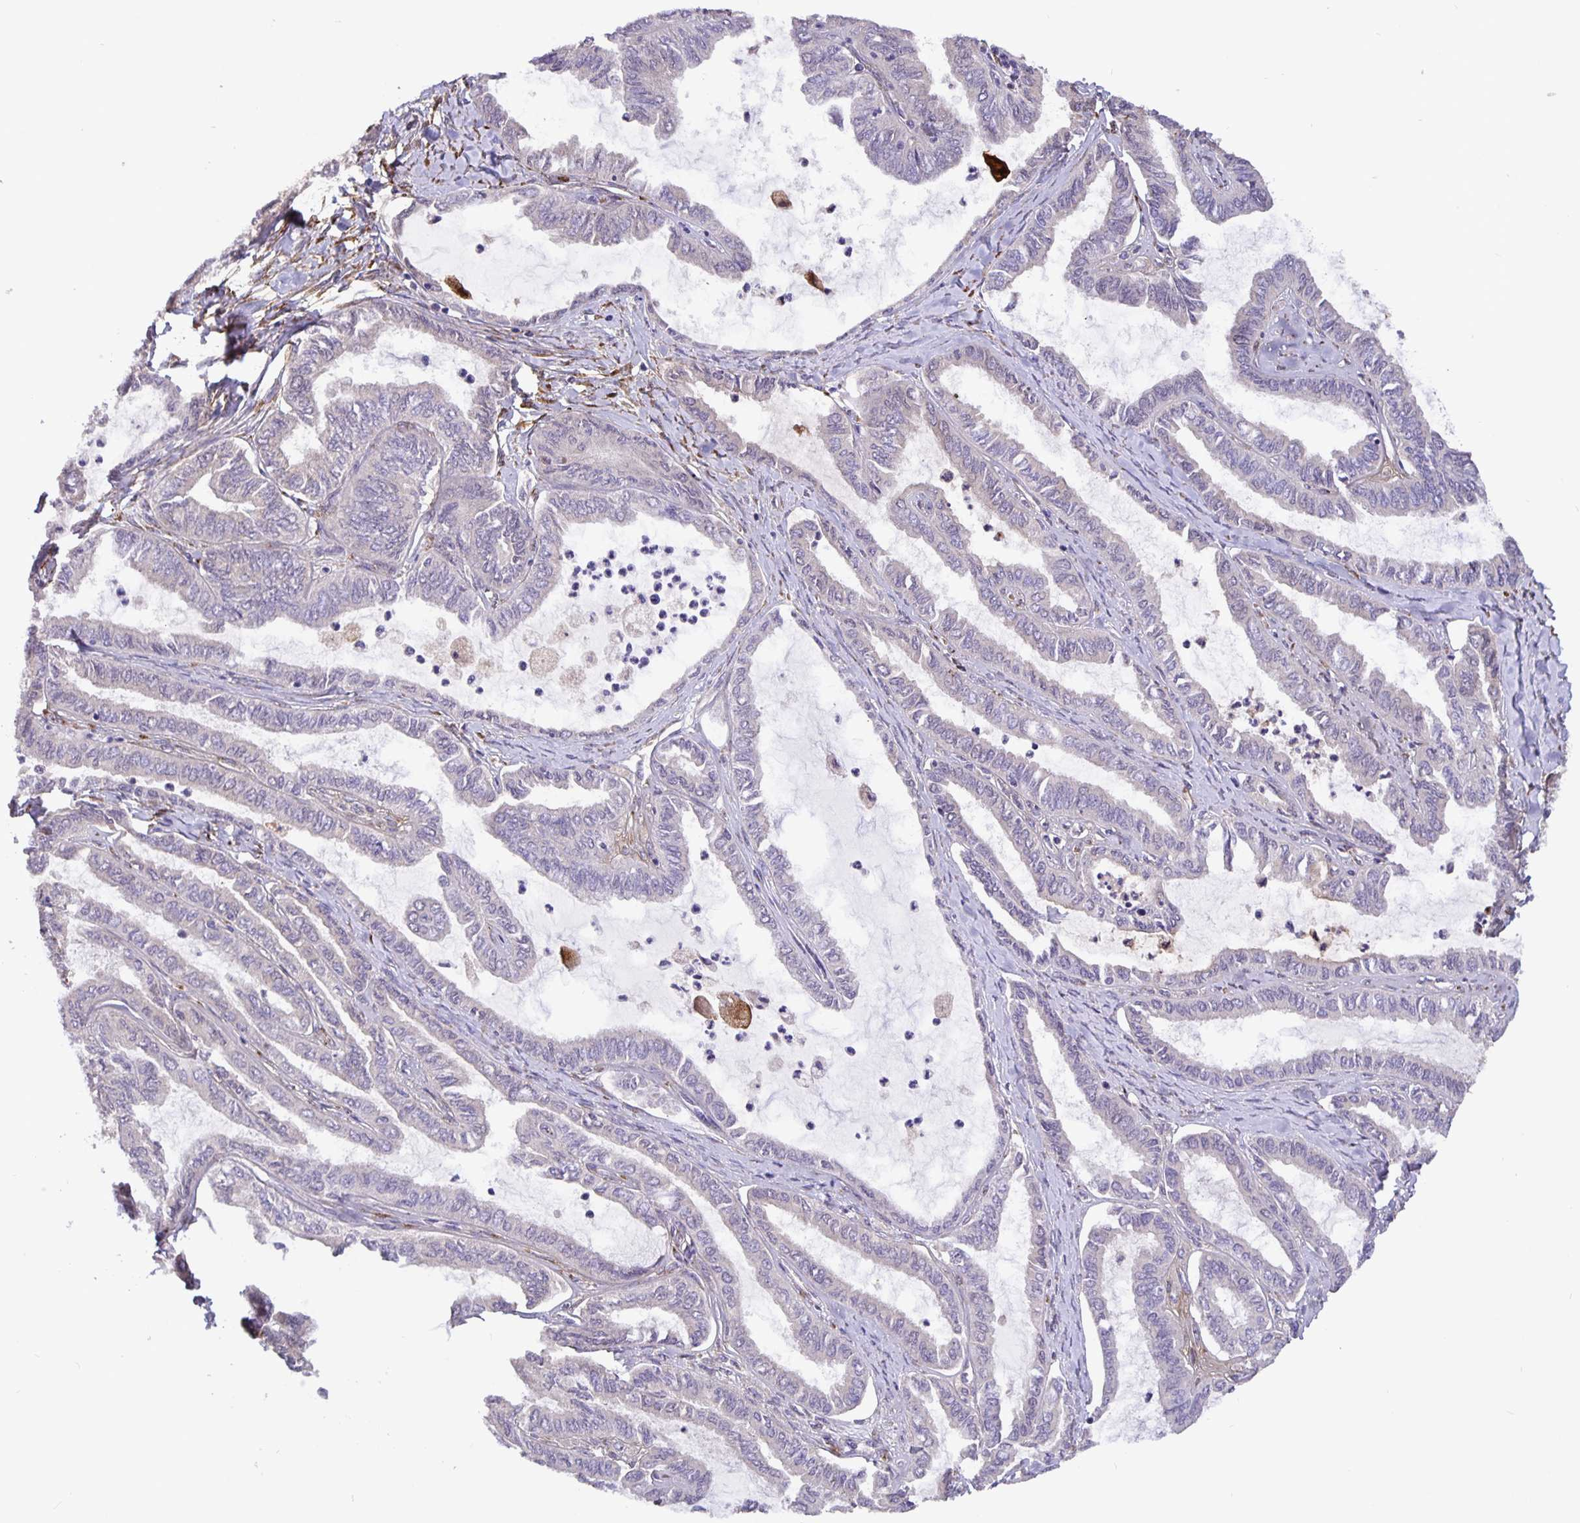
{"staining": {"intensity": "negative", "quantity": "none", "location": "none"}, "tissue": "ovarian cancer", "cell_type": "Tumor cells", "image_type": "cancer", "snomed": [{"axis": "morphology", "description": "Carcinoma, endometroid"}, {"axis": "topography", "description": "Ovary"}], "caption": "DAB (3,3'-diaminobenzidine) immunohistochemical staining of ovarian cancer (endometroid carcinoma) demonstrates no significant expression in tumor cells.", "gene": "EML6", "patient": {"sex": "female", "age": 70}}